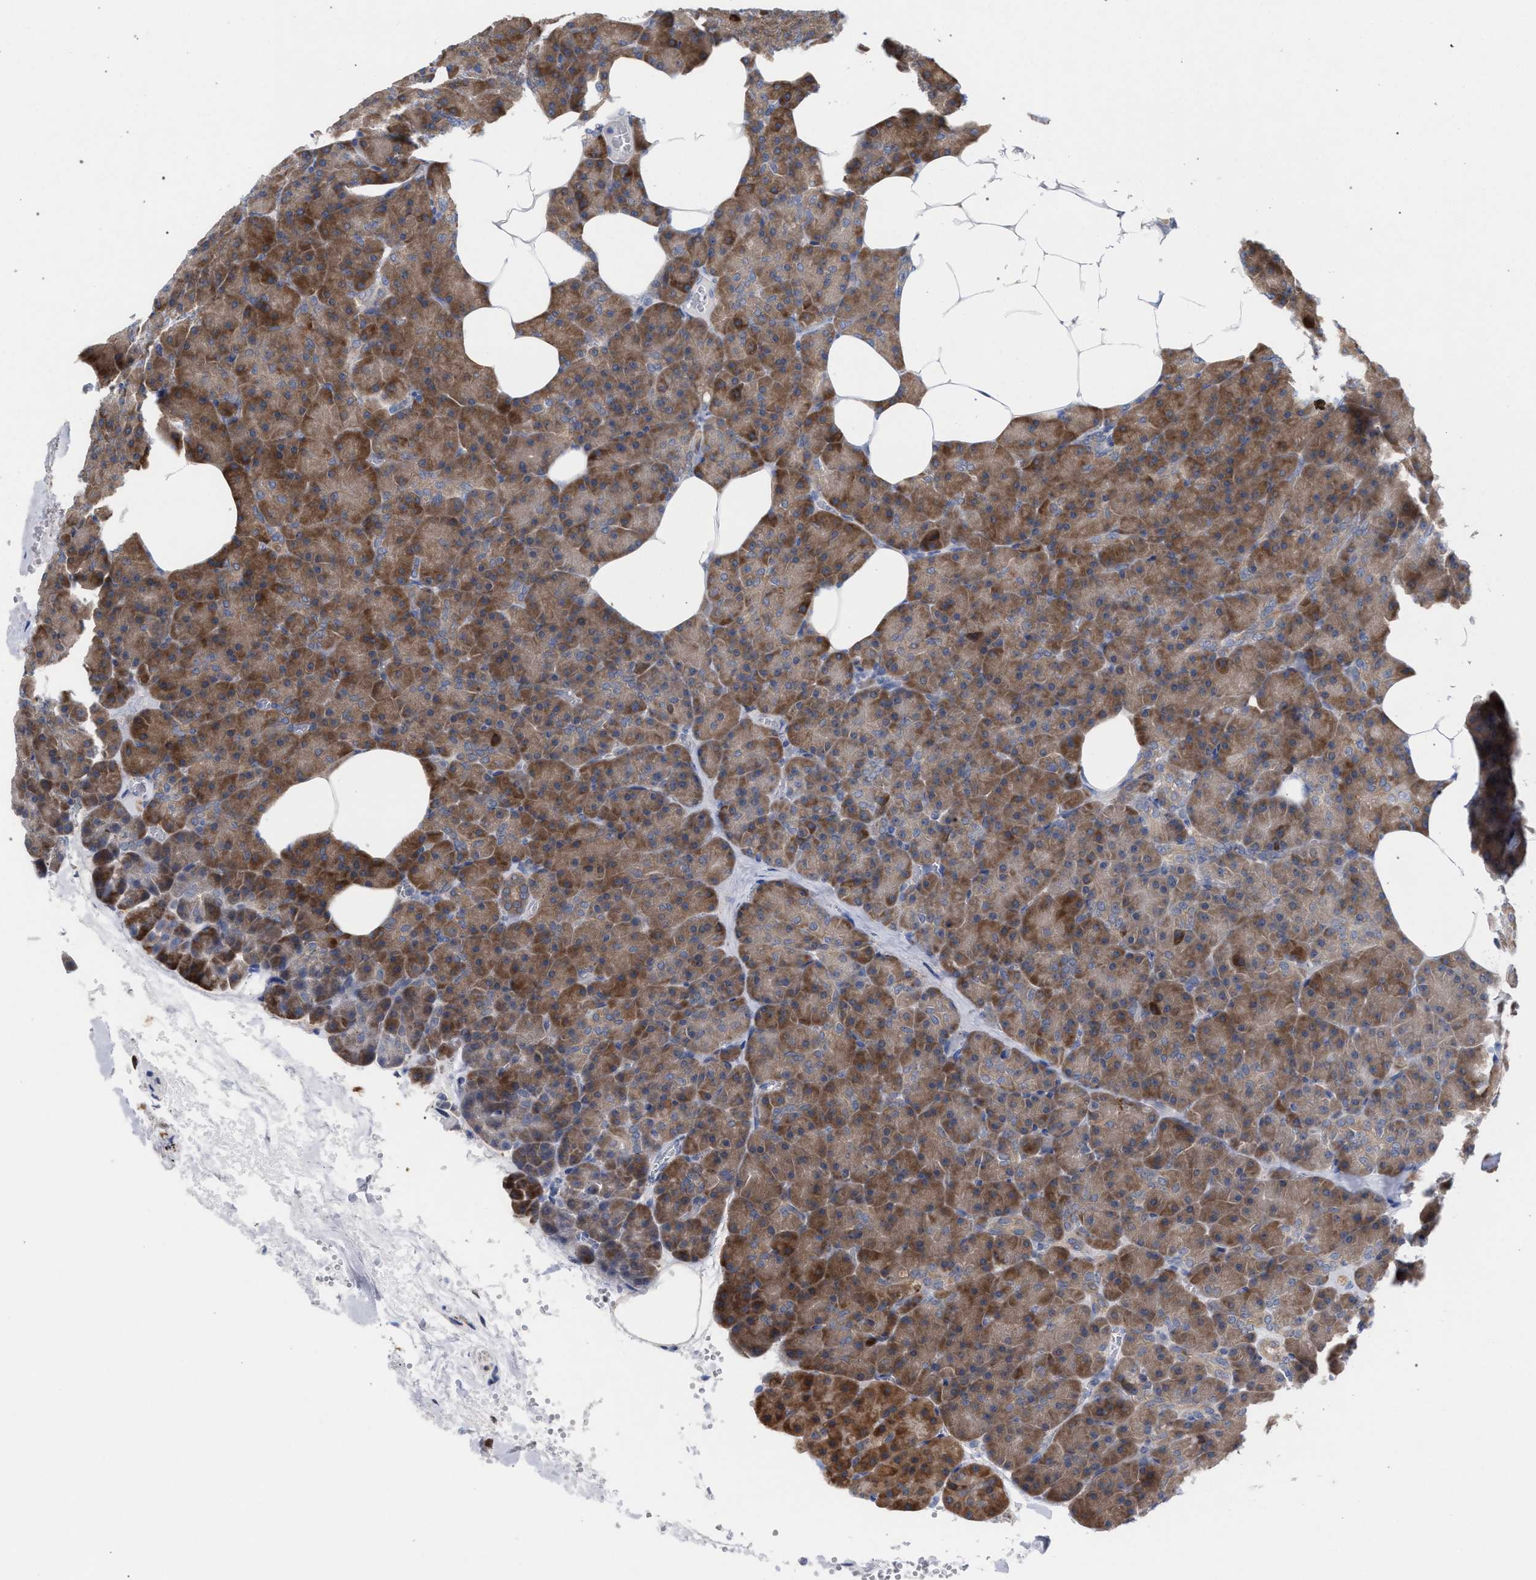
{"staining": {"intensity": "moderate", "quantity": ">75%", "location": "cytoplasmic/membranous"}, "tissue": "pancreas", "cell_type": "Exocrine glandular cells", "image_type": "normal", "snomed": [{"axis": "morphology", "description": "Normal tissue, NOS"}, {"axis": "morphology", "description": "Carcinoid, malignant, NOS"}, {"axis": "topography", "description": "Pancreas"}], "caption": "Immunohistochemistry (IHC) of normal pancreas exhibits medium levels of moderate cytoplasmic/membranous staining in about >75% of exocrine glandular cells.", "gene": "FHOD3", "patient": {"sex": "female", "age": 35}}